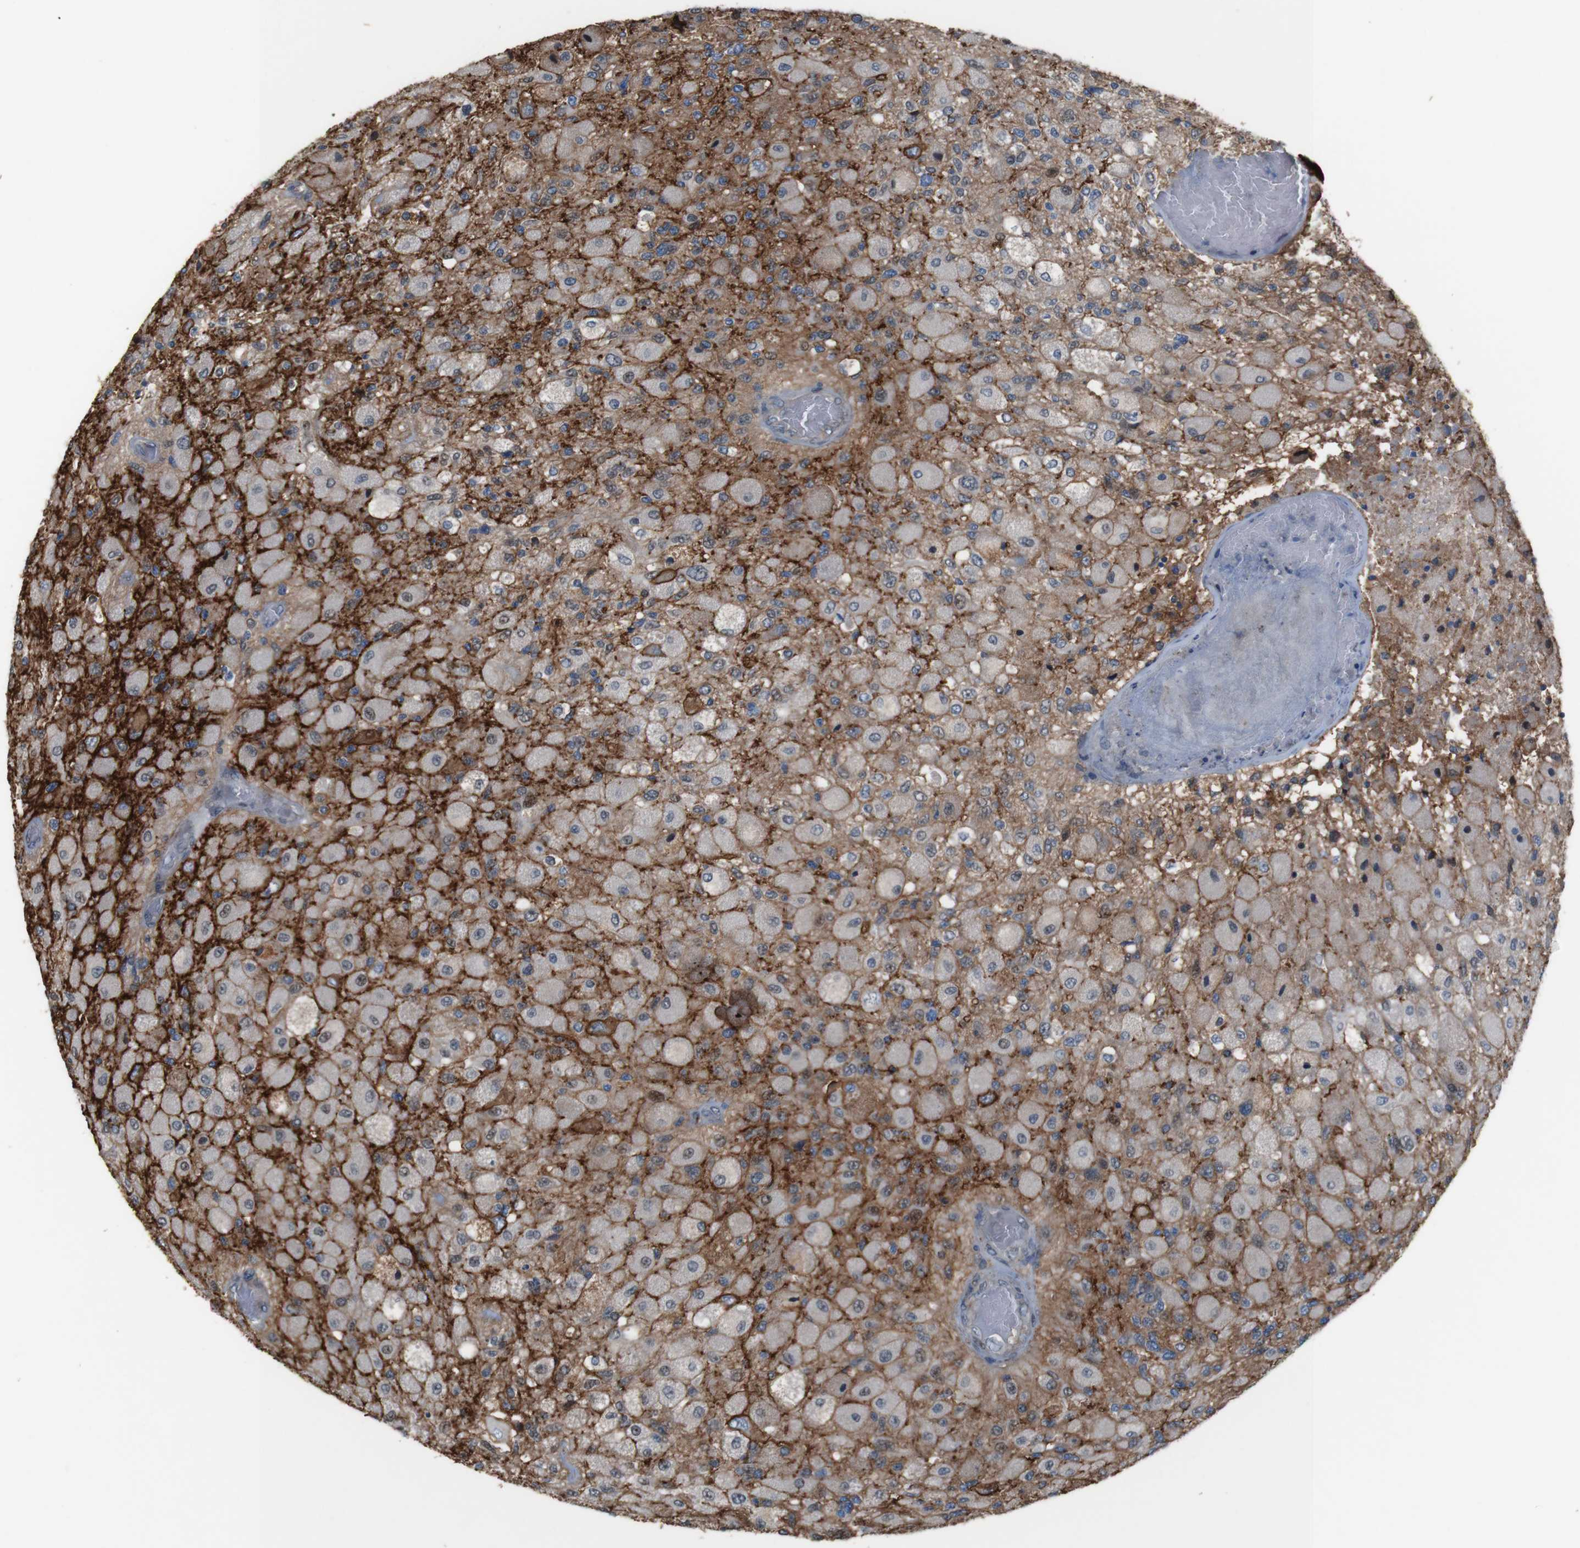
{"staining": {"intensity": "strong", "quantity": "25%-75%", "location": "cytoplasmic/membranous"}, "tissue": "glioma", "cell_type": "Tumor cells", "image_type": "cancer", "snomed": [{"axis": "morphology", "description": "Normal tissue, NOS"}, {"axis": "morphology", "description": "Glioma, malignant, High grade"}, {"axis": "topography", "description": "Cerebral cortex"}], "caption": "A micrograph of human glioma stained for a protein reveals strong cytoplasmic/membranous brown staining in tumor cells. (DAB (3,3'-diaminobenzidine) IHC, brown staining for protein, blue staining for nuclei).", "gene": "ATP2B1", "patient": {"sex": "male", "age": 77}}